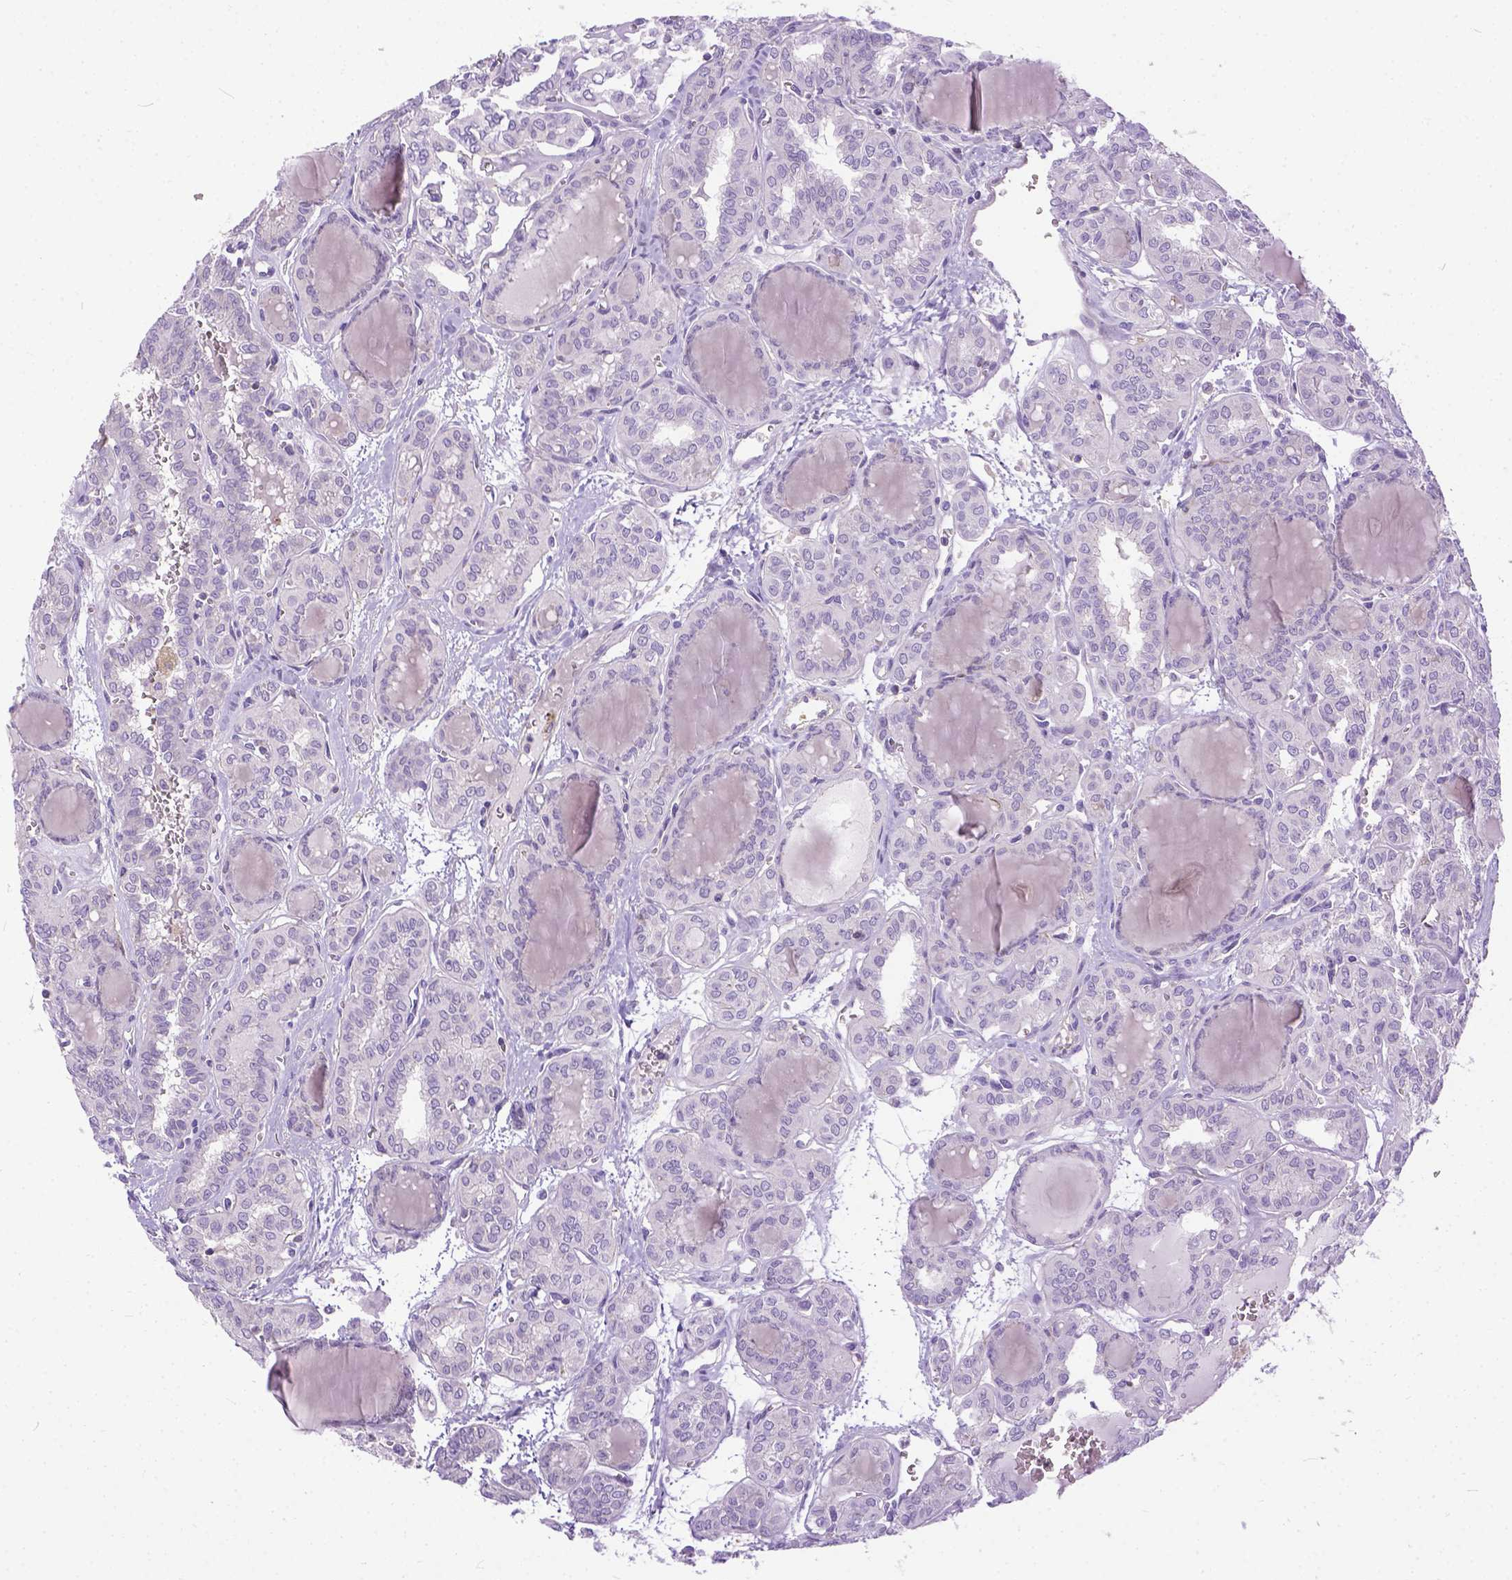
{"staining": {"intensity": "negative", "quantity": "none", "location": "none"}, "tissue": "thyroid cancer", "cell_type": "Tumor cells", "image_type": "cancer", "snomed": [{"axis": "morphology", "description": "Papillary adenocarcinoma, NOS"}, {"axis": "topography", "description": "Thyroid gland"}], "caption": "Image shows no significant protein staining in tumor cells of thyroid cancer (papillary adenocarcinoma).", "gene": "BANF2", "patient": {"sex": "female", "age": 41}}